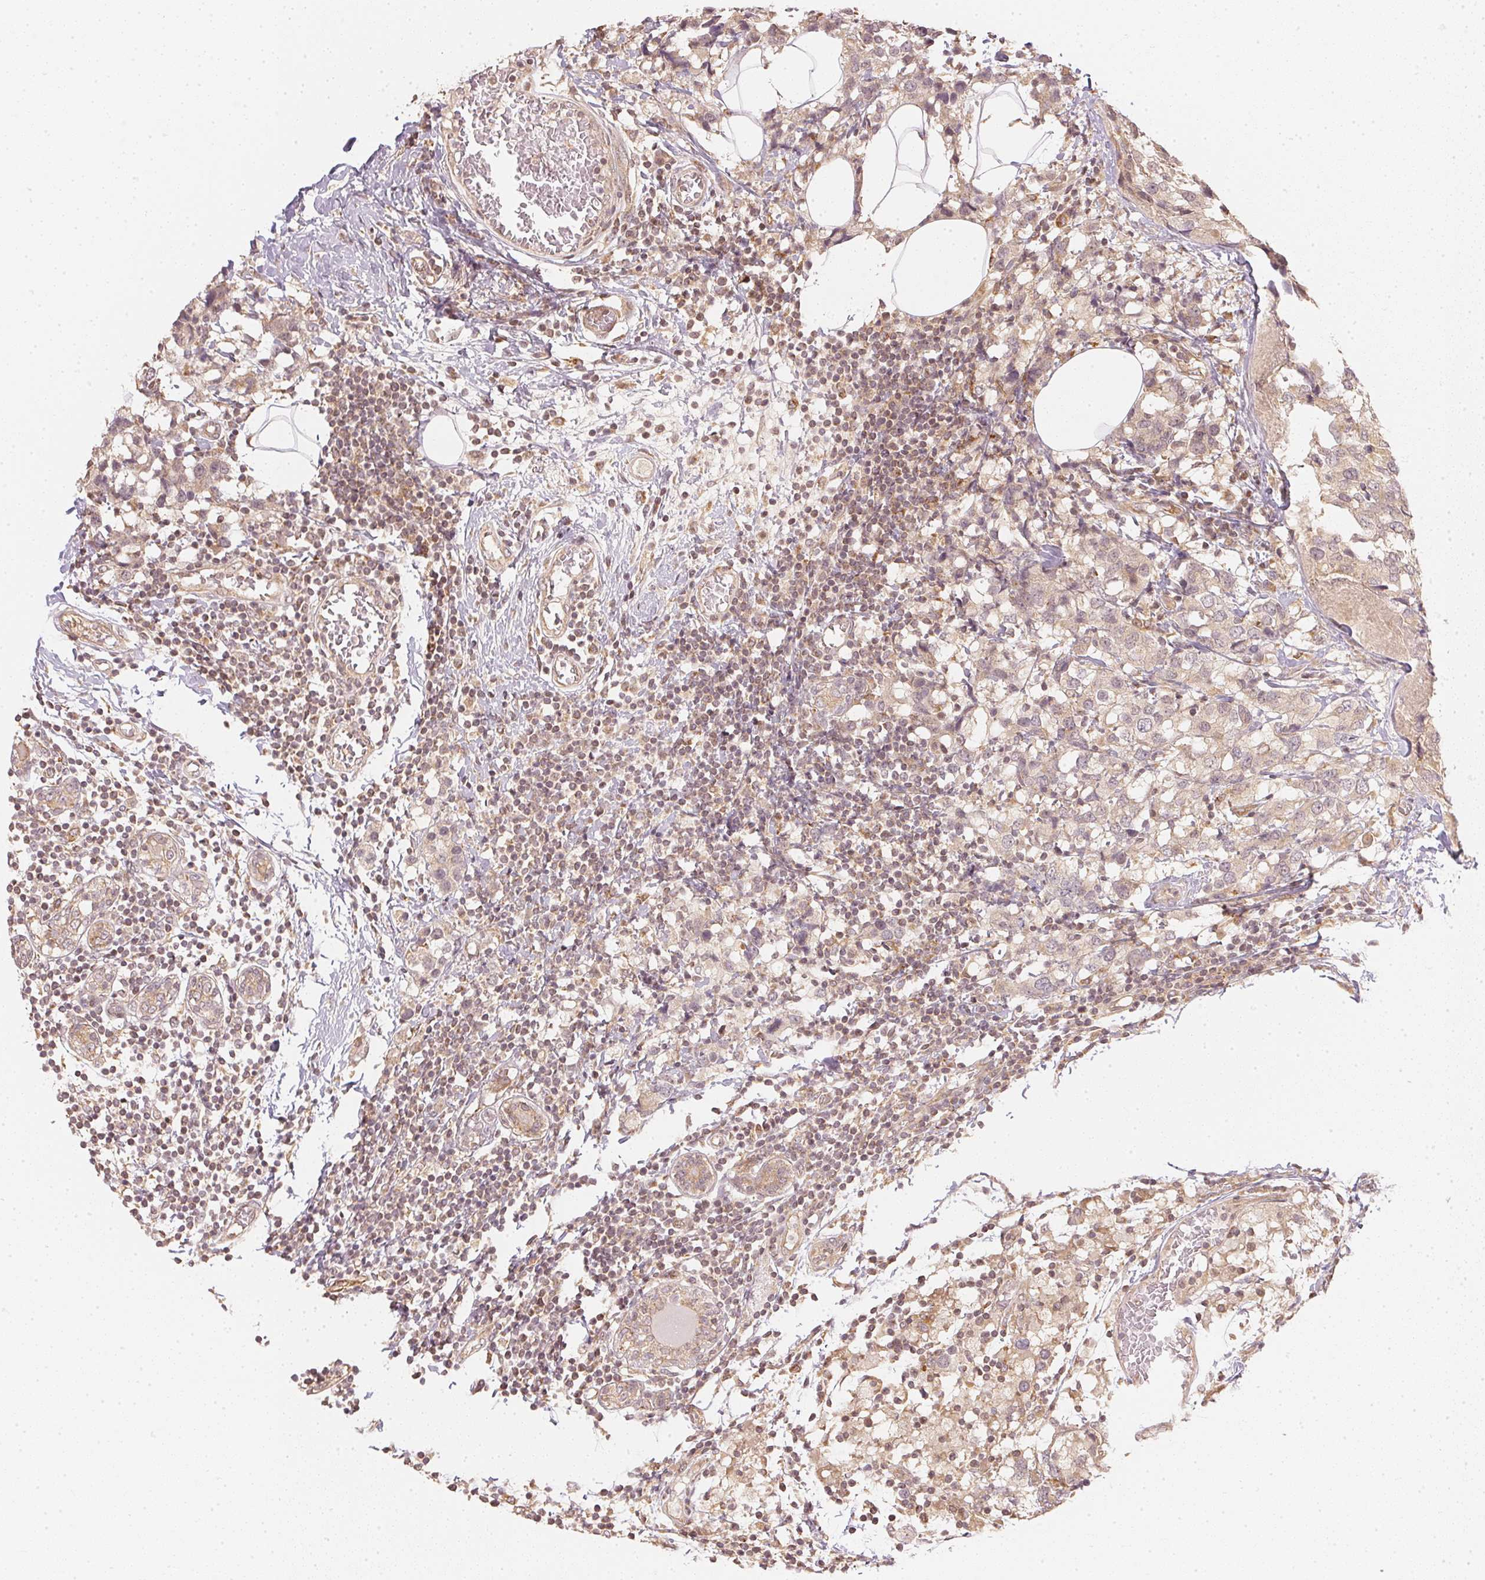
{"staining": {"intensity": "weak", "quantity": ">75%", "location": "cytoplasmic/membranous"}, "tissue": "breast cancer", "cell_type": "Tumor cells", "image_type": "cancer", "snomed": [{"axis": "morphology", "description": "Lobular carcinoma"}, {"axis": "topography", "description": "Breast"}], "caption": "About >75% of tumor cells in breast lobular carcinoma demonstrate weak cytoplasmic/membranous protein staining as visualized by brown immunohistochemical staining.", "gene": "WDR54", "patient": {"sex": "female", "age": 59}}